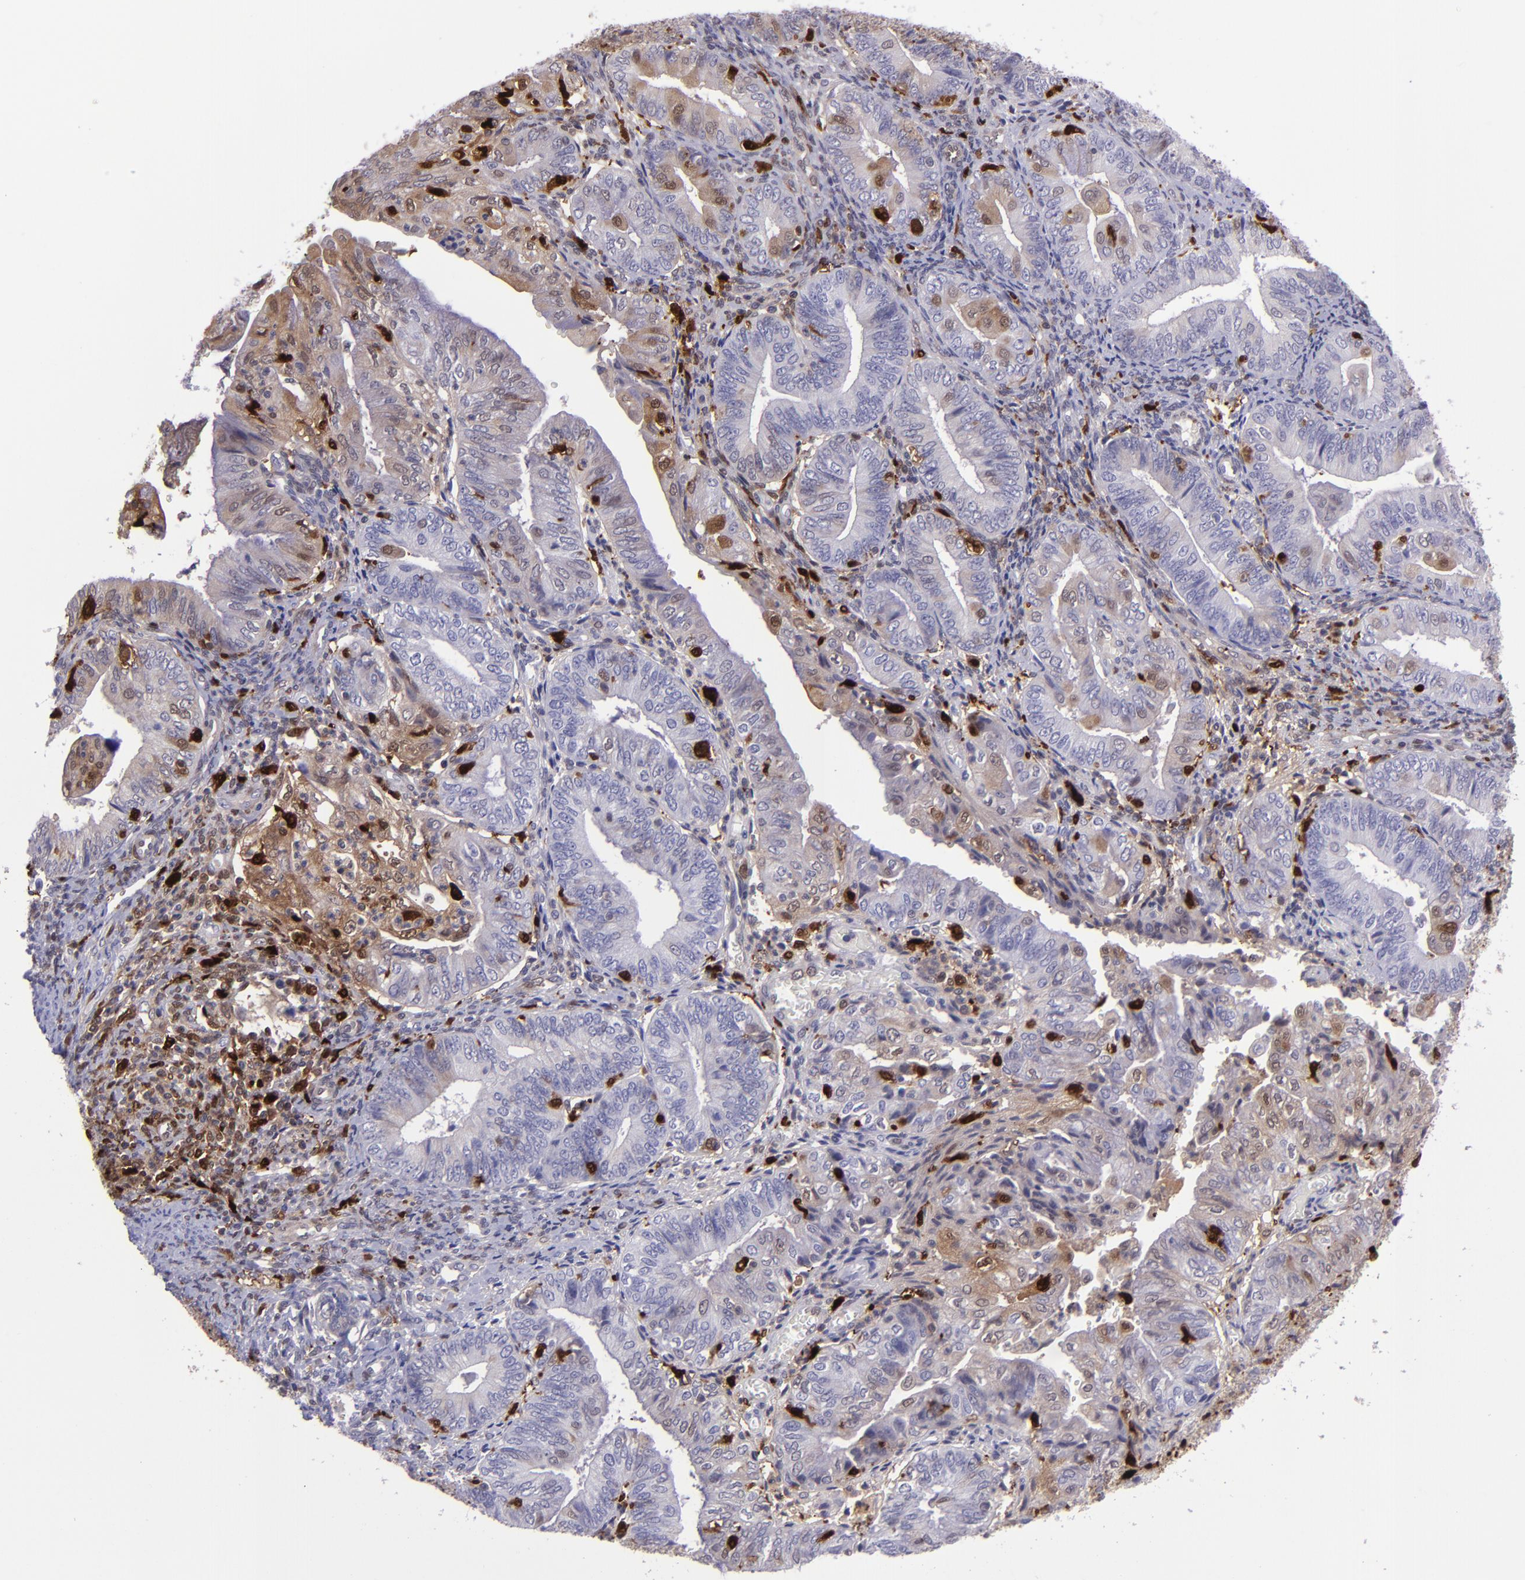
{"staining": {"intensity": "weak", "quantity": "<25%", "location": "cytoplasmic/membranous,nuclear"}, "tissue": "endometrial cancer", "cell_type": "Tumor cells", "image_type": "cancer", "snomed": [{"axis": "morphology", "description": "Adenocarcinoma, NOS"}, {"axis": "topography", "description": "Endometrium"}], "caption": "An immunohistochemistry (IHC) image of adenocarcinoma (endometrial) is shown. There is no staining in tumor cells of adenocarcinoma (endometrial). Brightfield microscopy of immunohistochemistry stained with DAB (brown) and hematoxylin (blue), captured at high magnification.", "gene": "TYMP", "patient": {"sex": "female", "age": 55}}